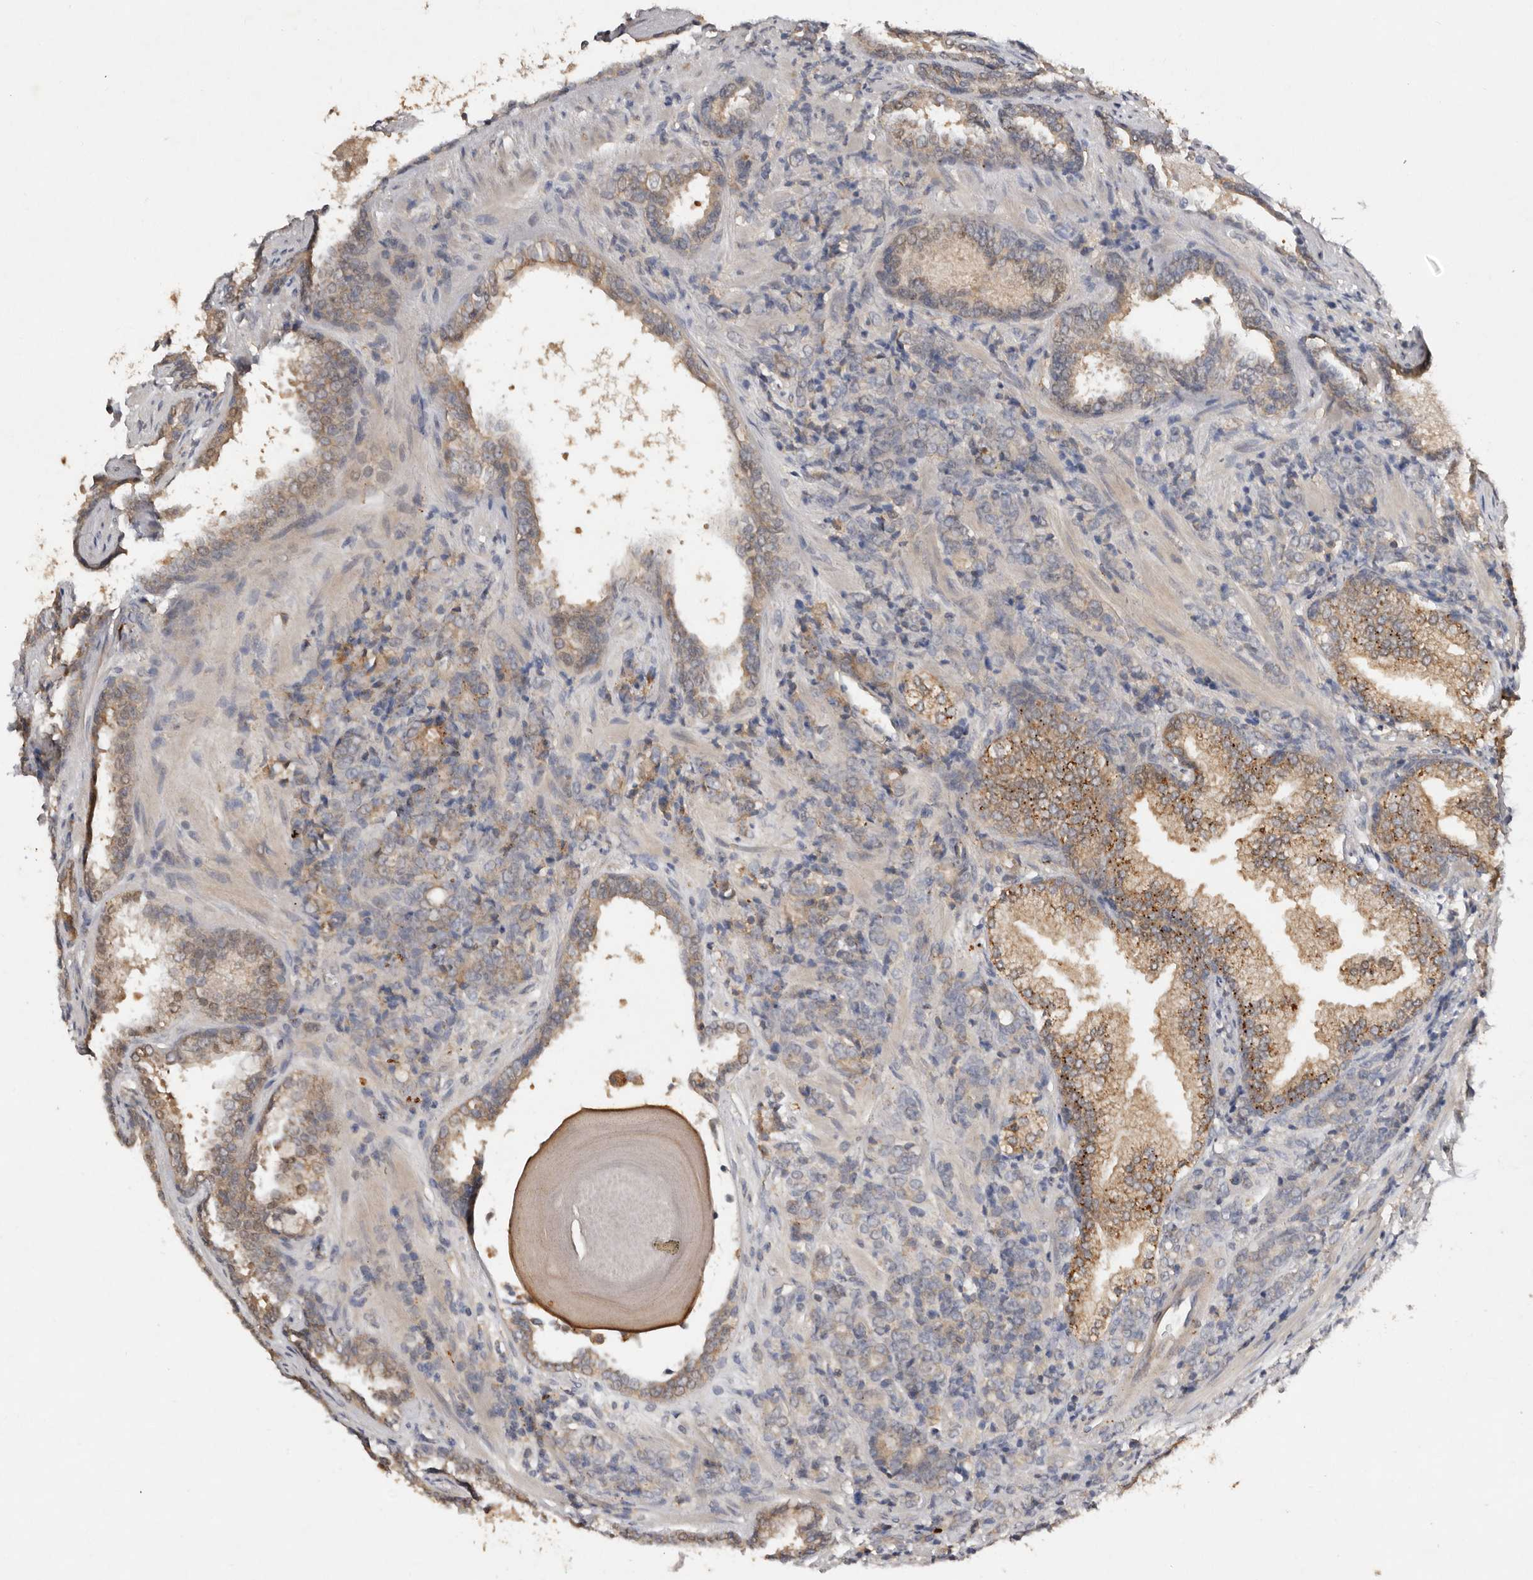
{"staining": {"intensity": "weak", "quantity": "25%-75%", "location": "cytoplasmic/membranous"}, "tissue": "prostate cancer", "cell_type": "Tumor cells", "image_type": "cancer", "snomed": [{"axis": "morphology", "description": "Adenocarcinoma, High grade"}, {"axis": "topography", "description": "Prostate"}], "caption": "Prostate cancer tissue demonstrates weak cytoplasmic/membranous expression in about 25%-75% of tumor cells", "gene": "EDEM1", "patient": {"sex": "male", "age": 62}}